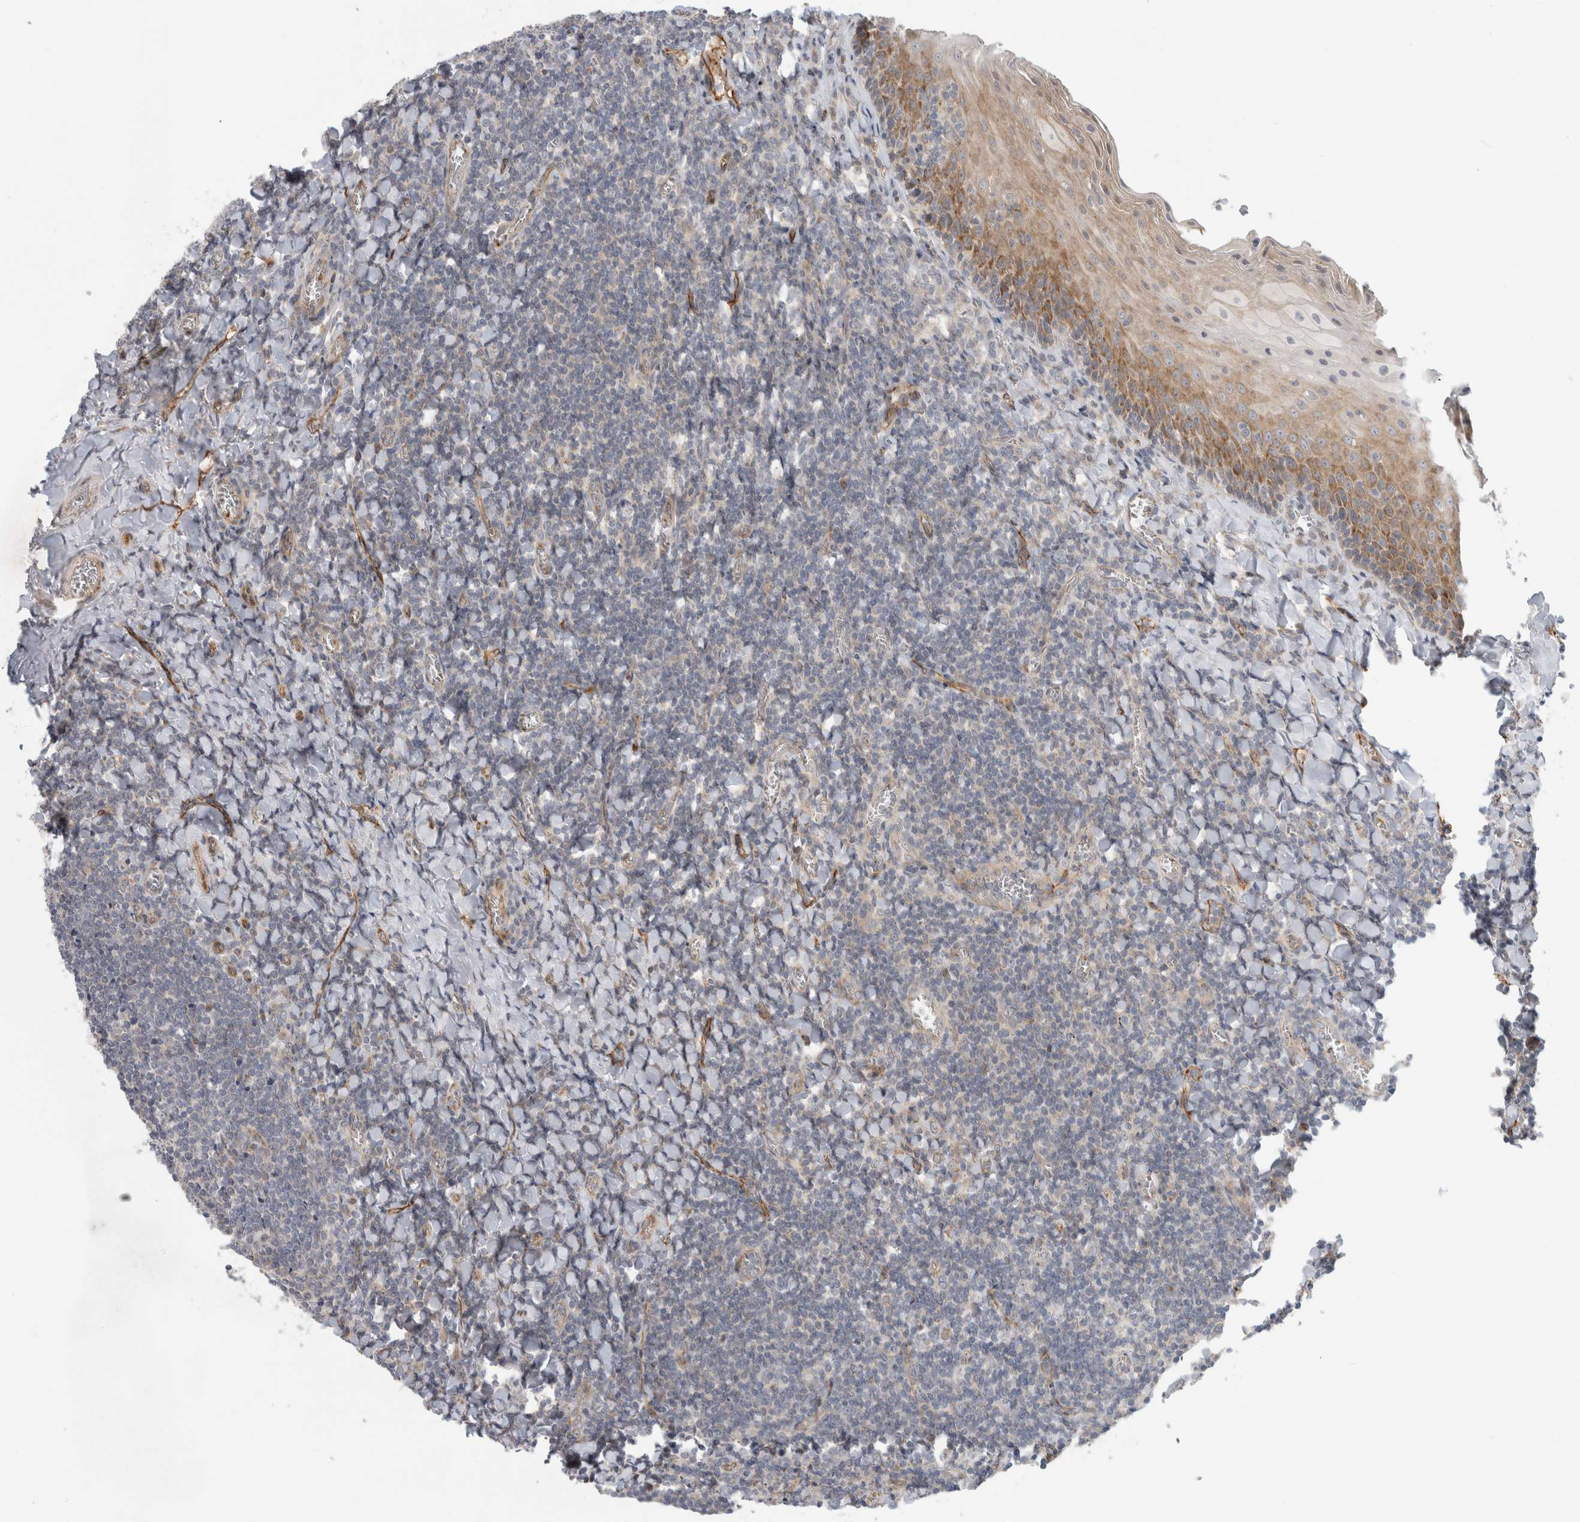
{"staining": {"intensity": "weak", "quantity": "<25%", "location": "cytoplasmic/membranous"}, "tissue": "tonsil", "cell_type": "Germinal center cells", "image_type": "normal", "snomed": [{"axis": "morphology", "description": "Normal tissue, NOS"}, {"axis": "topography", "description": "Tonsil"}], "caption": "Immunohistochemistry of normal human tonsil displays no staining in germinal center cells.", "gene": "KPNA5", "patient": {"sex": "male", "age": 27}}